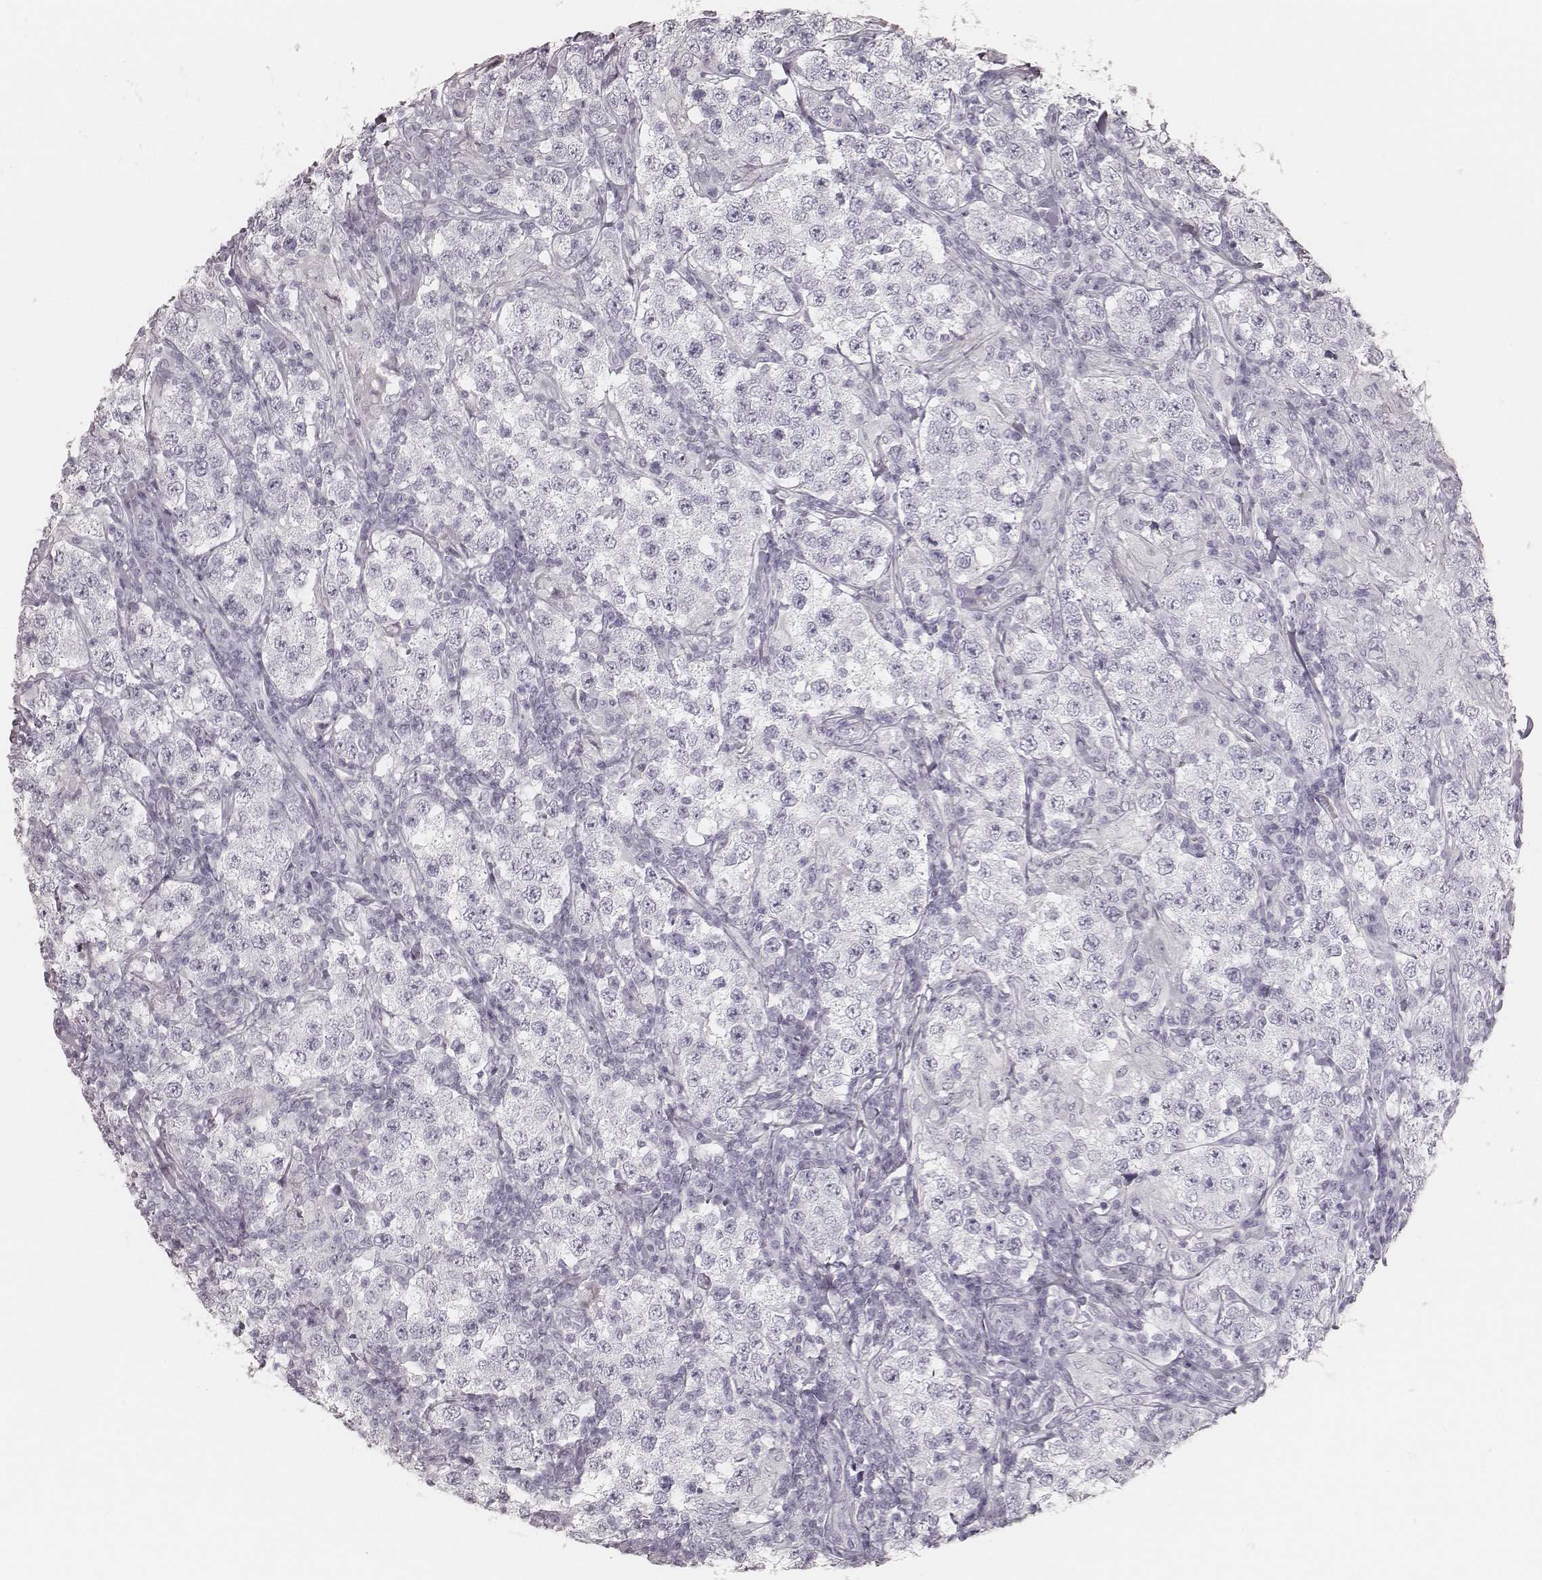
{"staining": {"intensity": "negative", "quantity": "none", "location": "none"}, "tissue": "testis cancer", "cell_type": "Tumor cells", "image_type": "cancer", "snomed": [{"axis": "morphology", "description": "Seminoma, NOS"}, {"axis": "morphology", "description": "Carcinoma, Embryonal, NOS"}, {"axis": "topography", "description": "Testis"}], "caption": "There is no significant expression in tumor cells of seminoma (testis).", "gene": "KRT82", "patient": {"sex": "male", "age": 41}}